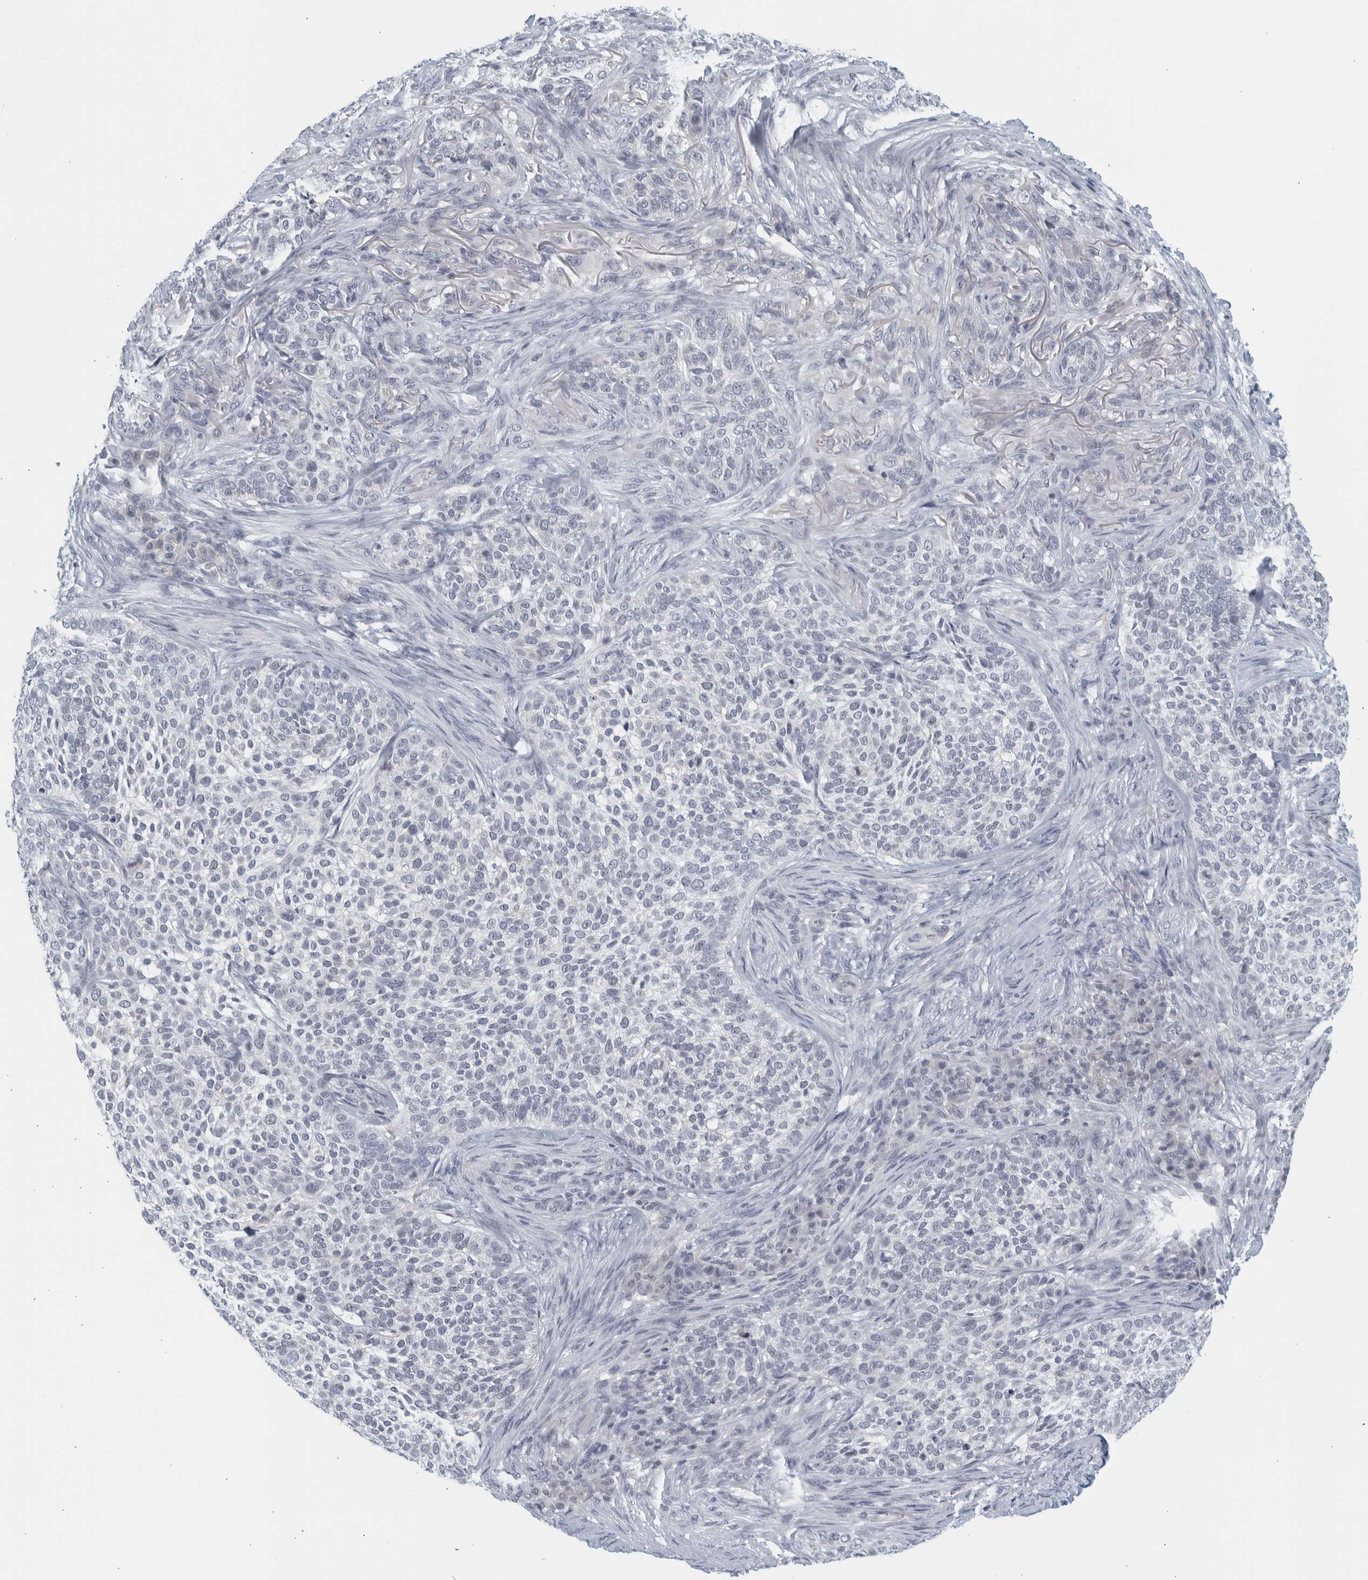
{"staining": {"intensity": "negative", "quantity": "none", "location": "none"}, "tissue": "skin cancer", "cell_type": "Tumor cells", "image_type": "cancer", "snomed": [{"axis": "morphology", "description": "Basal cell carcinoma"}, {"axis": "topography", "description": "Skin"}], "caption": "High magnification brightfield microscopy of skin cancer (basal cell carcinoma) stained with DAB (brown) and counterstained with hematoxylin (blue): tumor cells show no significant expression. (Brightfield microscopy of DAB (3,3'-diaminobenzidine) IHC at high magnification).", "gene": "MATN1", "patient": {"sex": "female", "age": 64}}